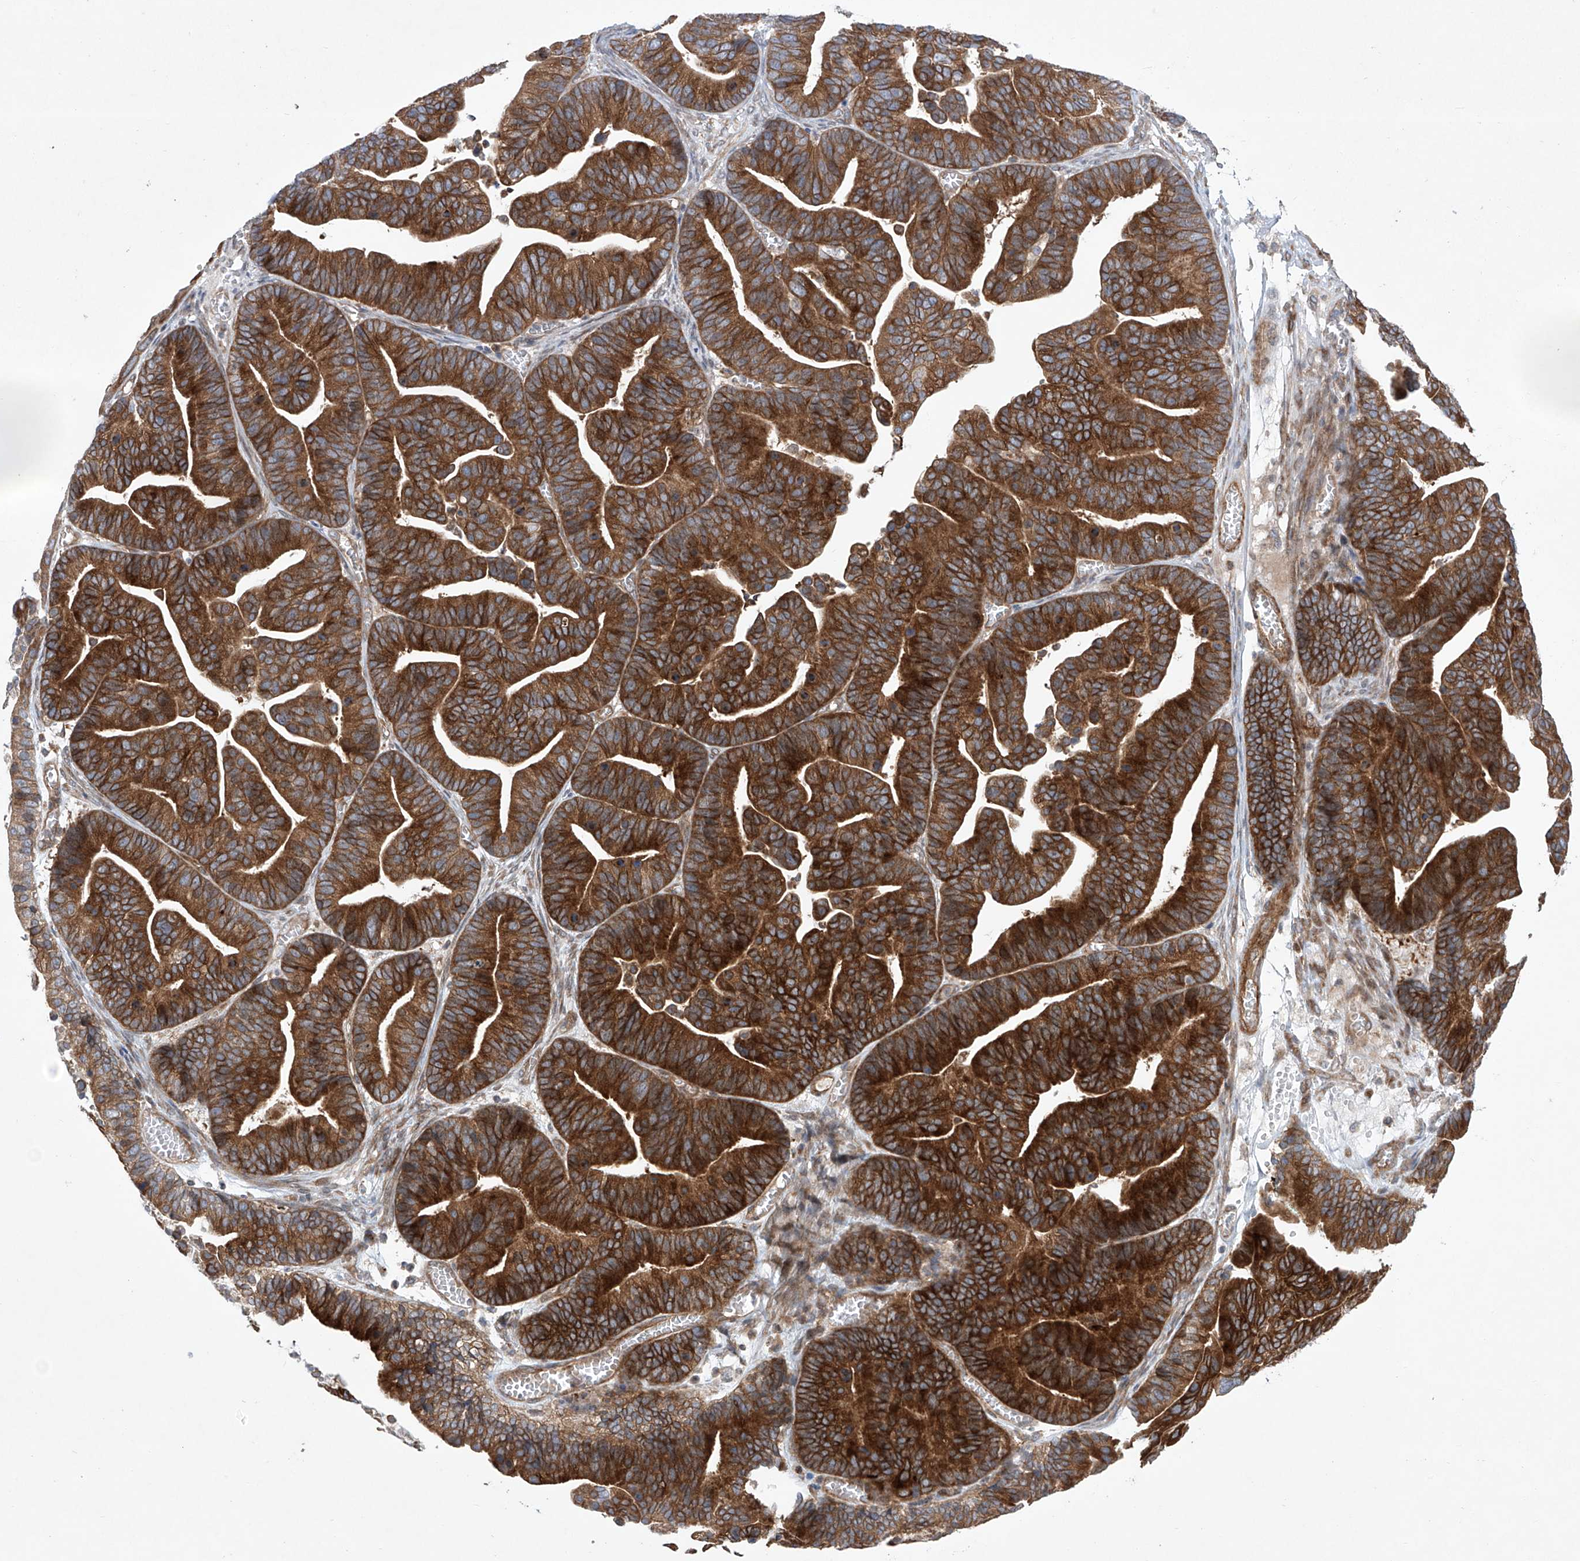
{"staining": {"intensity": "strong", "quantity": ">75%", "location": "cytoplasmic/membranous"}, "tissue": "ovarian cancer", "cell_type": "Tumor cells", "image_type": "cancer", "snomed": [{"axis": "morphology", "description": "Cystadenocarcinoma, serous, NOS"}, {"axis": "topography", "description": "Ovary"}], "caption": "Immunohistochemistry (IHC) photomicrograph of ovarian cancer (serous cystadenocarcinoma) stained for a protein (brown), which reveals high levels of strong cytoplasmic/membranous positivity in approximately >75% of tumor cells.", "gene": "KLC4", "patient": {"sex": "female", "age": 56}}